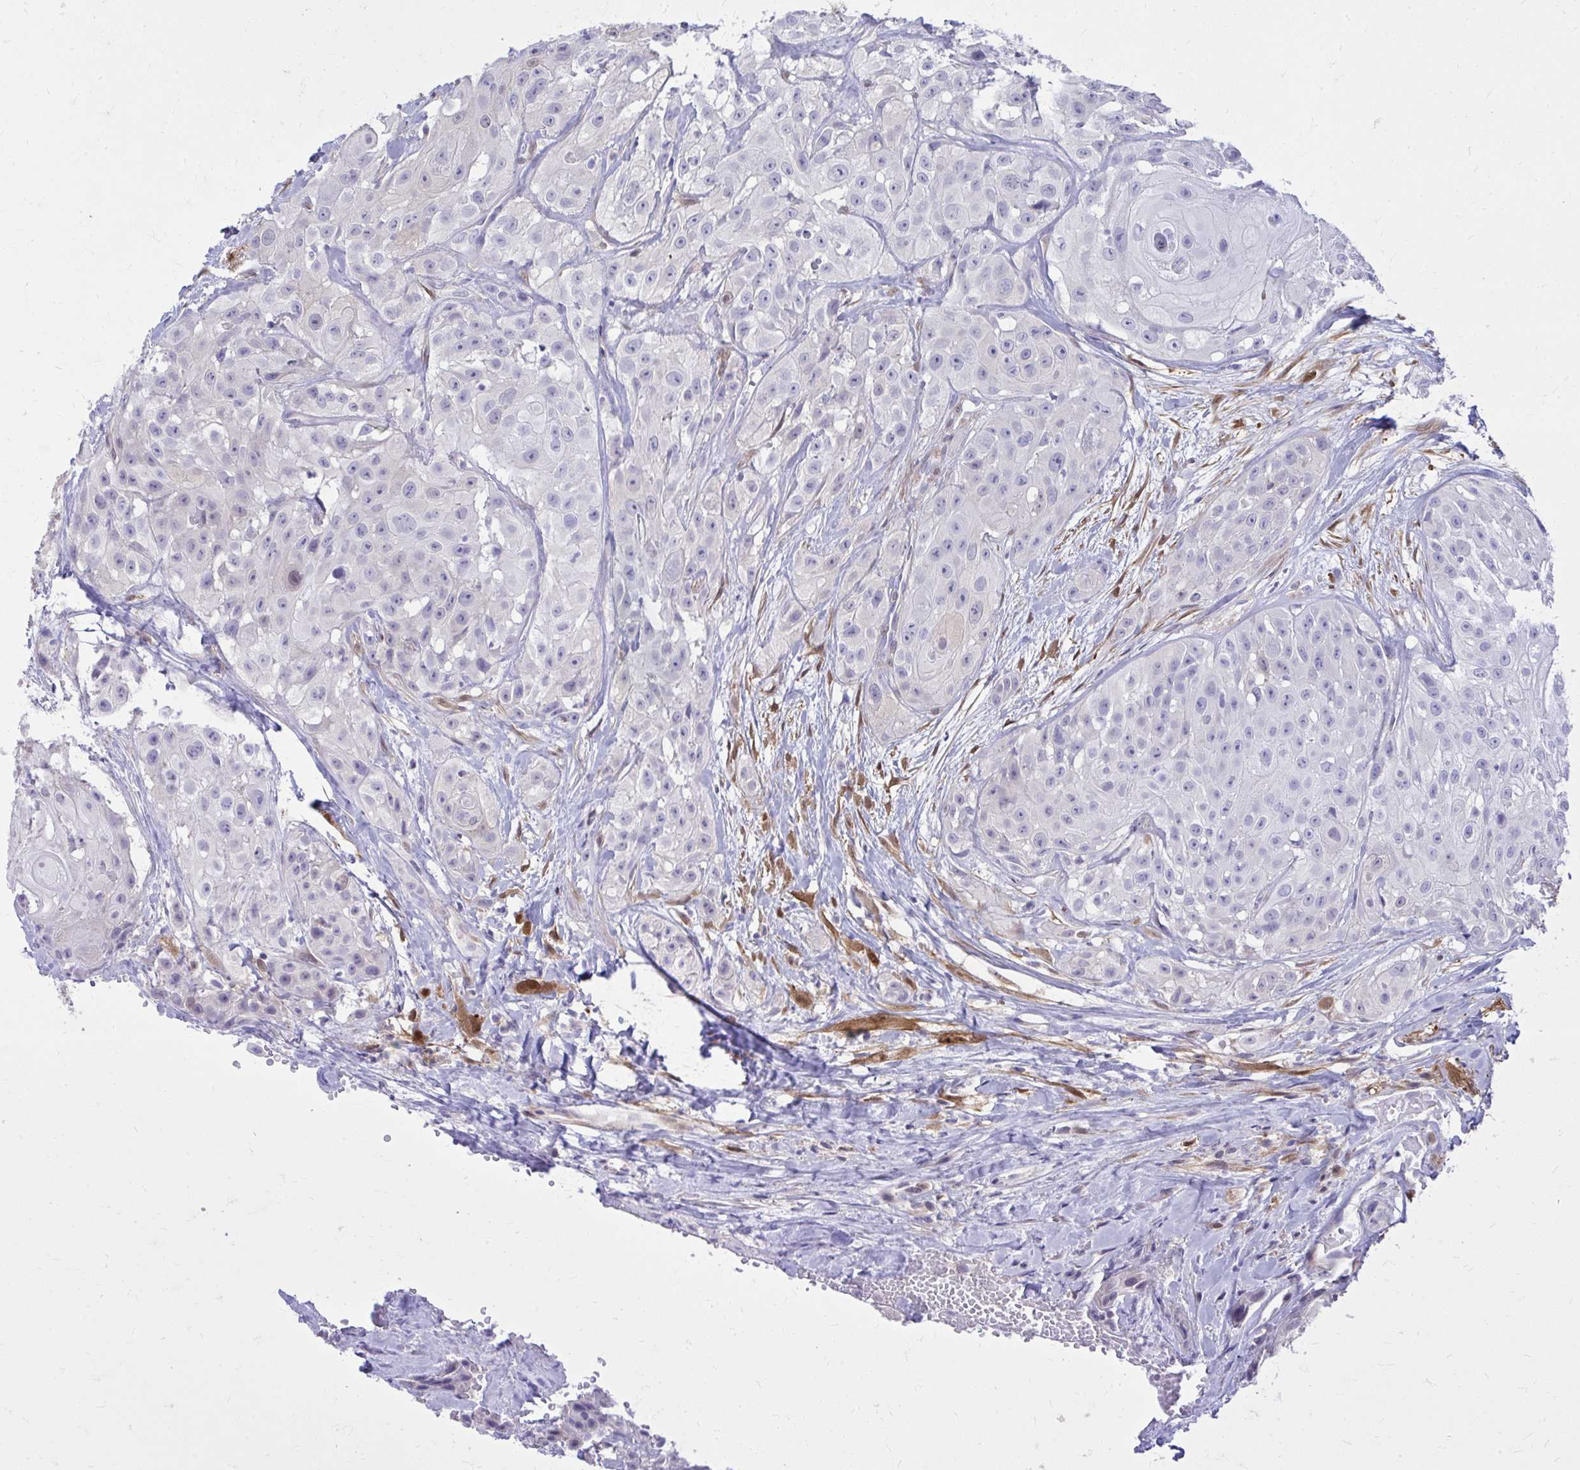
{"staining": {"intensity": "negative", "quantity": "none", "location": "none"}, "tissue": "head and neck cancer", "cell_type": "Tumor cells", "image_type": "cancer", "snomed": [{"axis": "morphology", "description": "Squamous cell carcinoma, NOS"}, {"axis": "topography", "description": "Head-Neck"}], "caption": "High magnification brightfield microscopy of head and neck cancer (squamous cell carcinoma) stained with DAB (brown) and counterstained with hematoxylin (blue): tumor cells show no significant staining. The staining was performed using DAB (3,3'-diaminobenzidine) to visualize the protein expression in brown, while the nuclei were stained in blue with hematoxylin (Magnification: 20x).", "gene": "NNMT", "patient": {"sex": "male", "age": 83}}